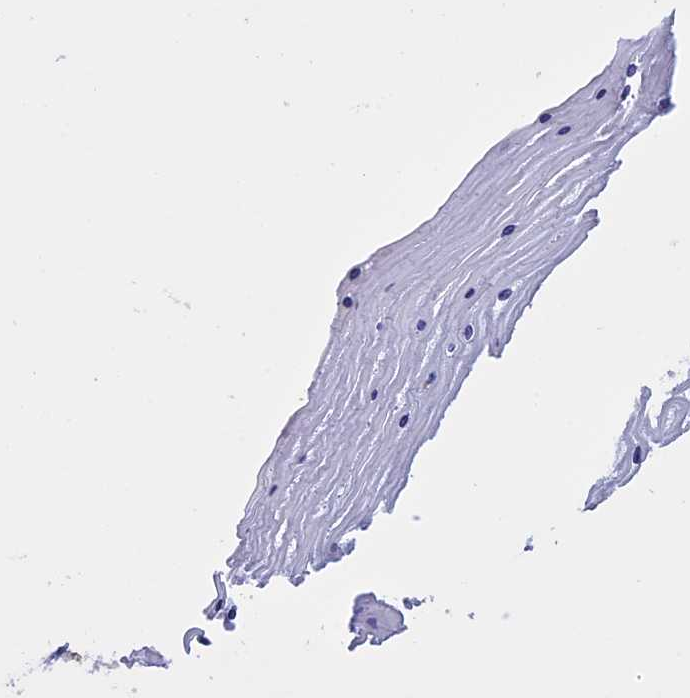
{"staining": {"intensity": "negative", "quantity": "none", "location": "none"}, "tissue": "cervix", "cell_type": "Glandular cells", "image_type": "normal", "snomed": [{"axis": "morphology", "description": "Normal tissue, NOS"}, {"axis": "topography", "description": "Cervix"}], "caption": "High power microscopy photomicrograph of an IHC micrograph of benign cervix, revealing no significant positivity in glandular cells.", "gene": "KNOP1", "patient": {"sex": "female", "age": 55}}